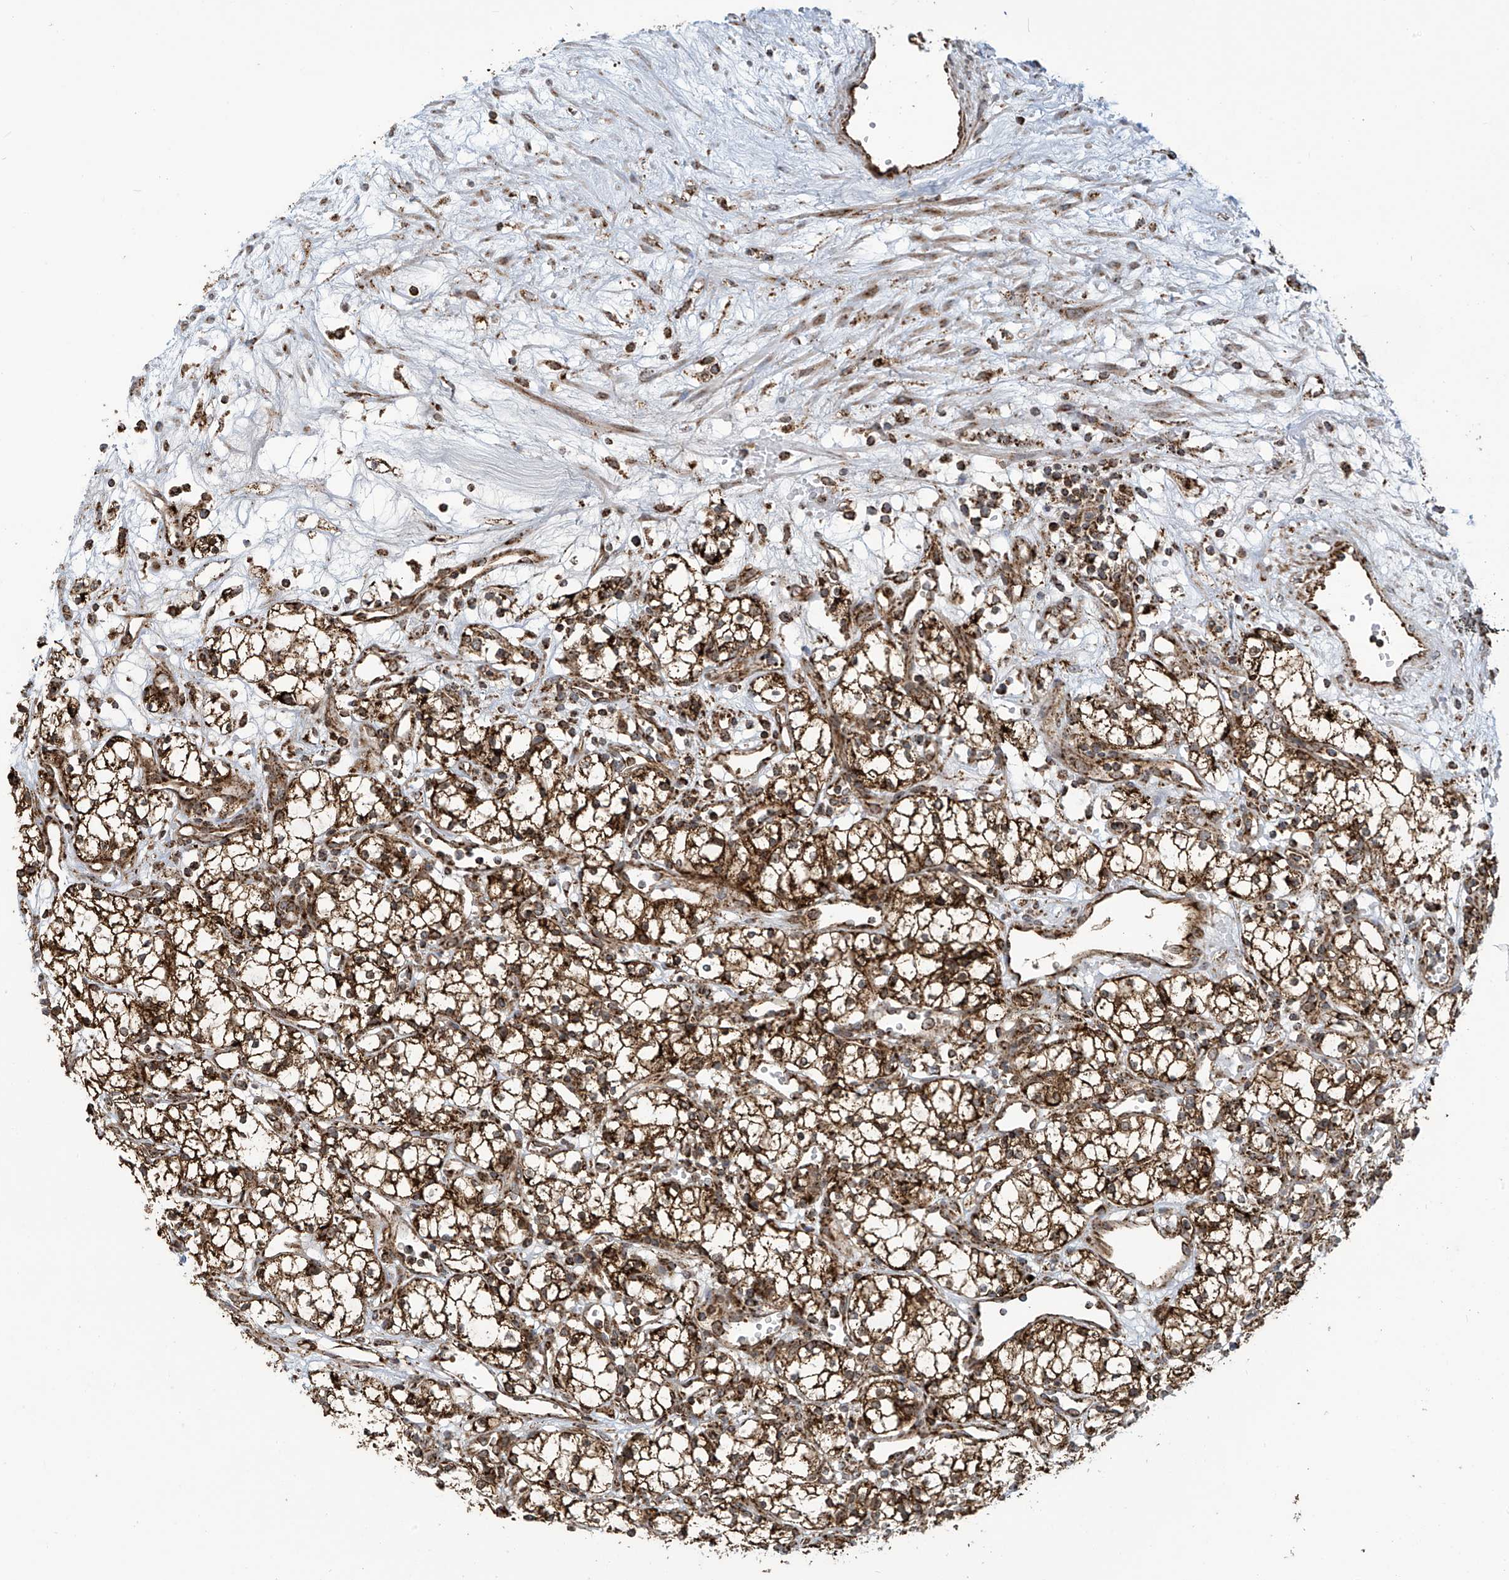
{"staining": {"intensity": "strong", "quantity": ">75%", "location": "cytoplasmic/membranous"}, "tissue": "renal cancer", "cell_type": "Tumor cells", "image_type": "cancer", "snomed": [{"axis": "morphology", "description": "Adenocarcinoma, NOS"}, {"axis": "topography", "description": "Kidney"}], "caption": "Brown immunohistochemical staining in renal cancer (adenocarcinoma) exhibits strong cytoplasmic/membranous staining in about >75% of tumor cells.", "gene": "COX10", "patient": {"sex": "male", "age": 59}}